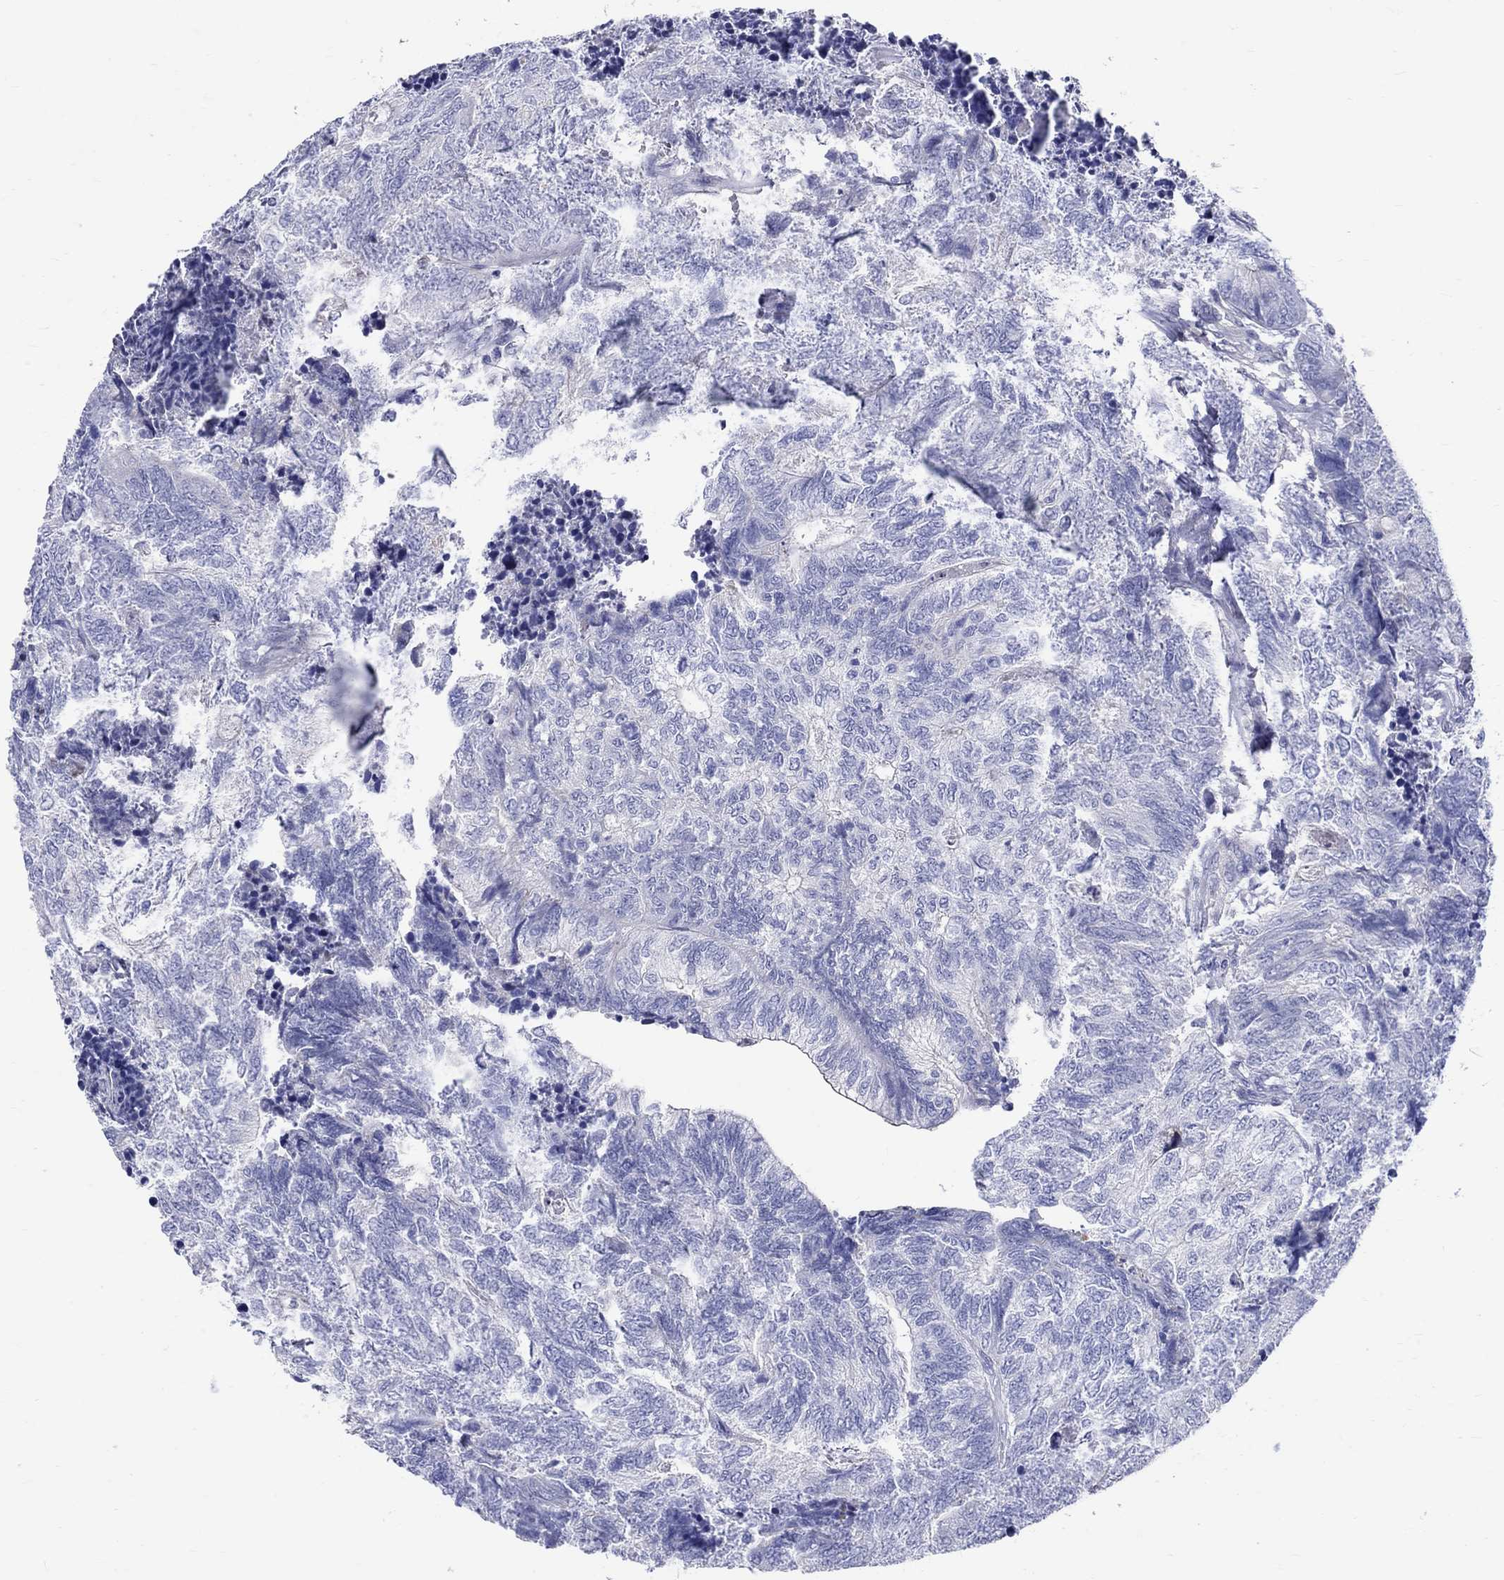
{"staining": {"intensity": "negative", "quantity": "none", "location": "none"}, "tissue": "colorectal cancer", "cell_type": "Tumor cells", "image_type": "cancer", "snomed": [{"axis": "morphology", "description": "Adenocarcinoma, NOS"}, {"axis": "topography", "description": "Colon"}], "caption": "IHC histopathology image of human colorectal cancer stained for a protein (brown), which shows no staining in tumor cells.", "gene": "SH2D7", "patient": {"sex": "female", "age": 67}}